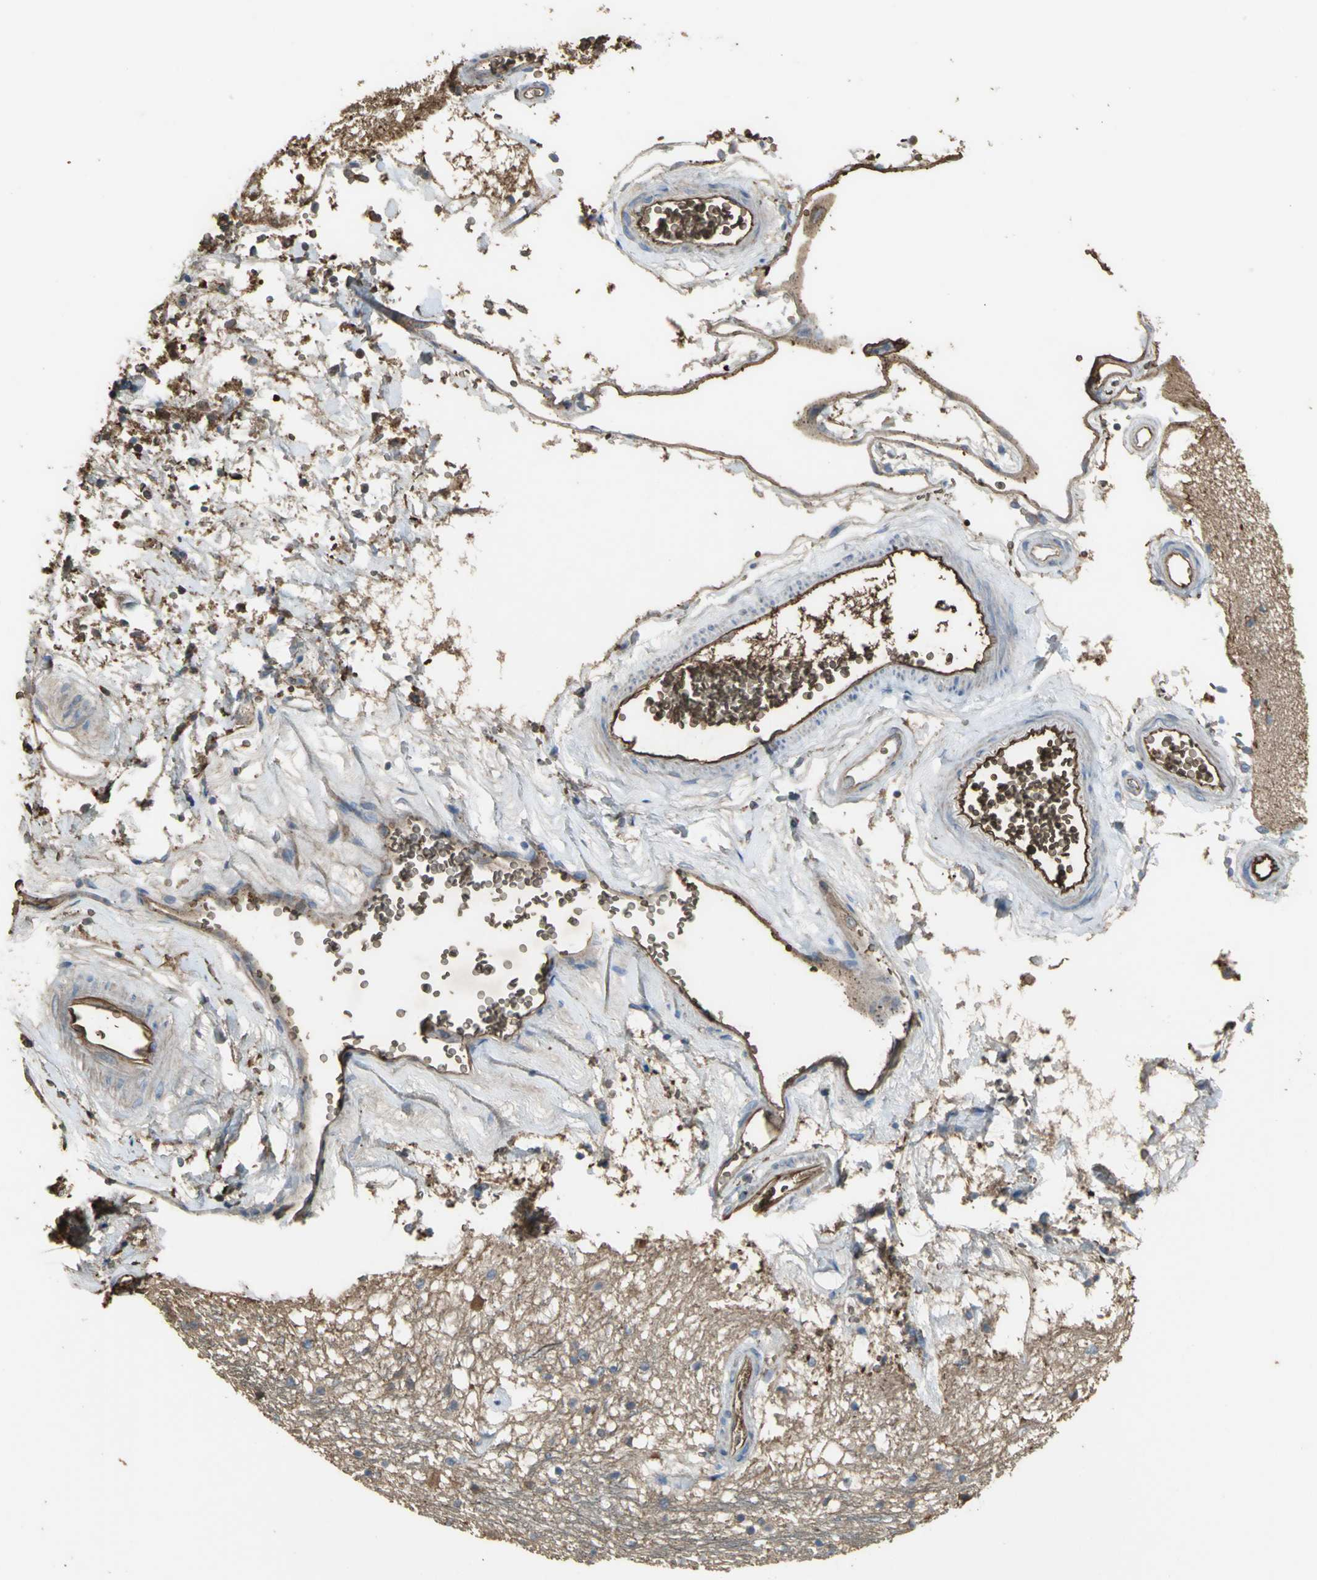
{"staining": {"intensity": "negative", "quantity": "none", "location": "none"}, "tissue": "hippocampus", "cell_type": "Glial cells", "image_type": "normal", "snomed": [{"axis": "morphology", "description": "Normal tissue, NOS"}, {"axis": "topography", "description": "Hippocampus"}], "caption": "Hippocampus was stained to show a protein in brown. There is no significant positivity in glial cells. The staining was performed using DAB (3,3'-diaminobenzidine) to visualize the protein expression in brown, while the nuclei were stained in blue with hematoxylin (Magnification: 20x).", "gene": "TREM1", "patient": {"sex": "male", "age": 45}}